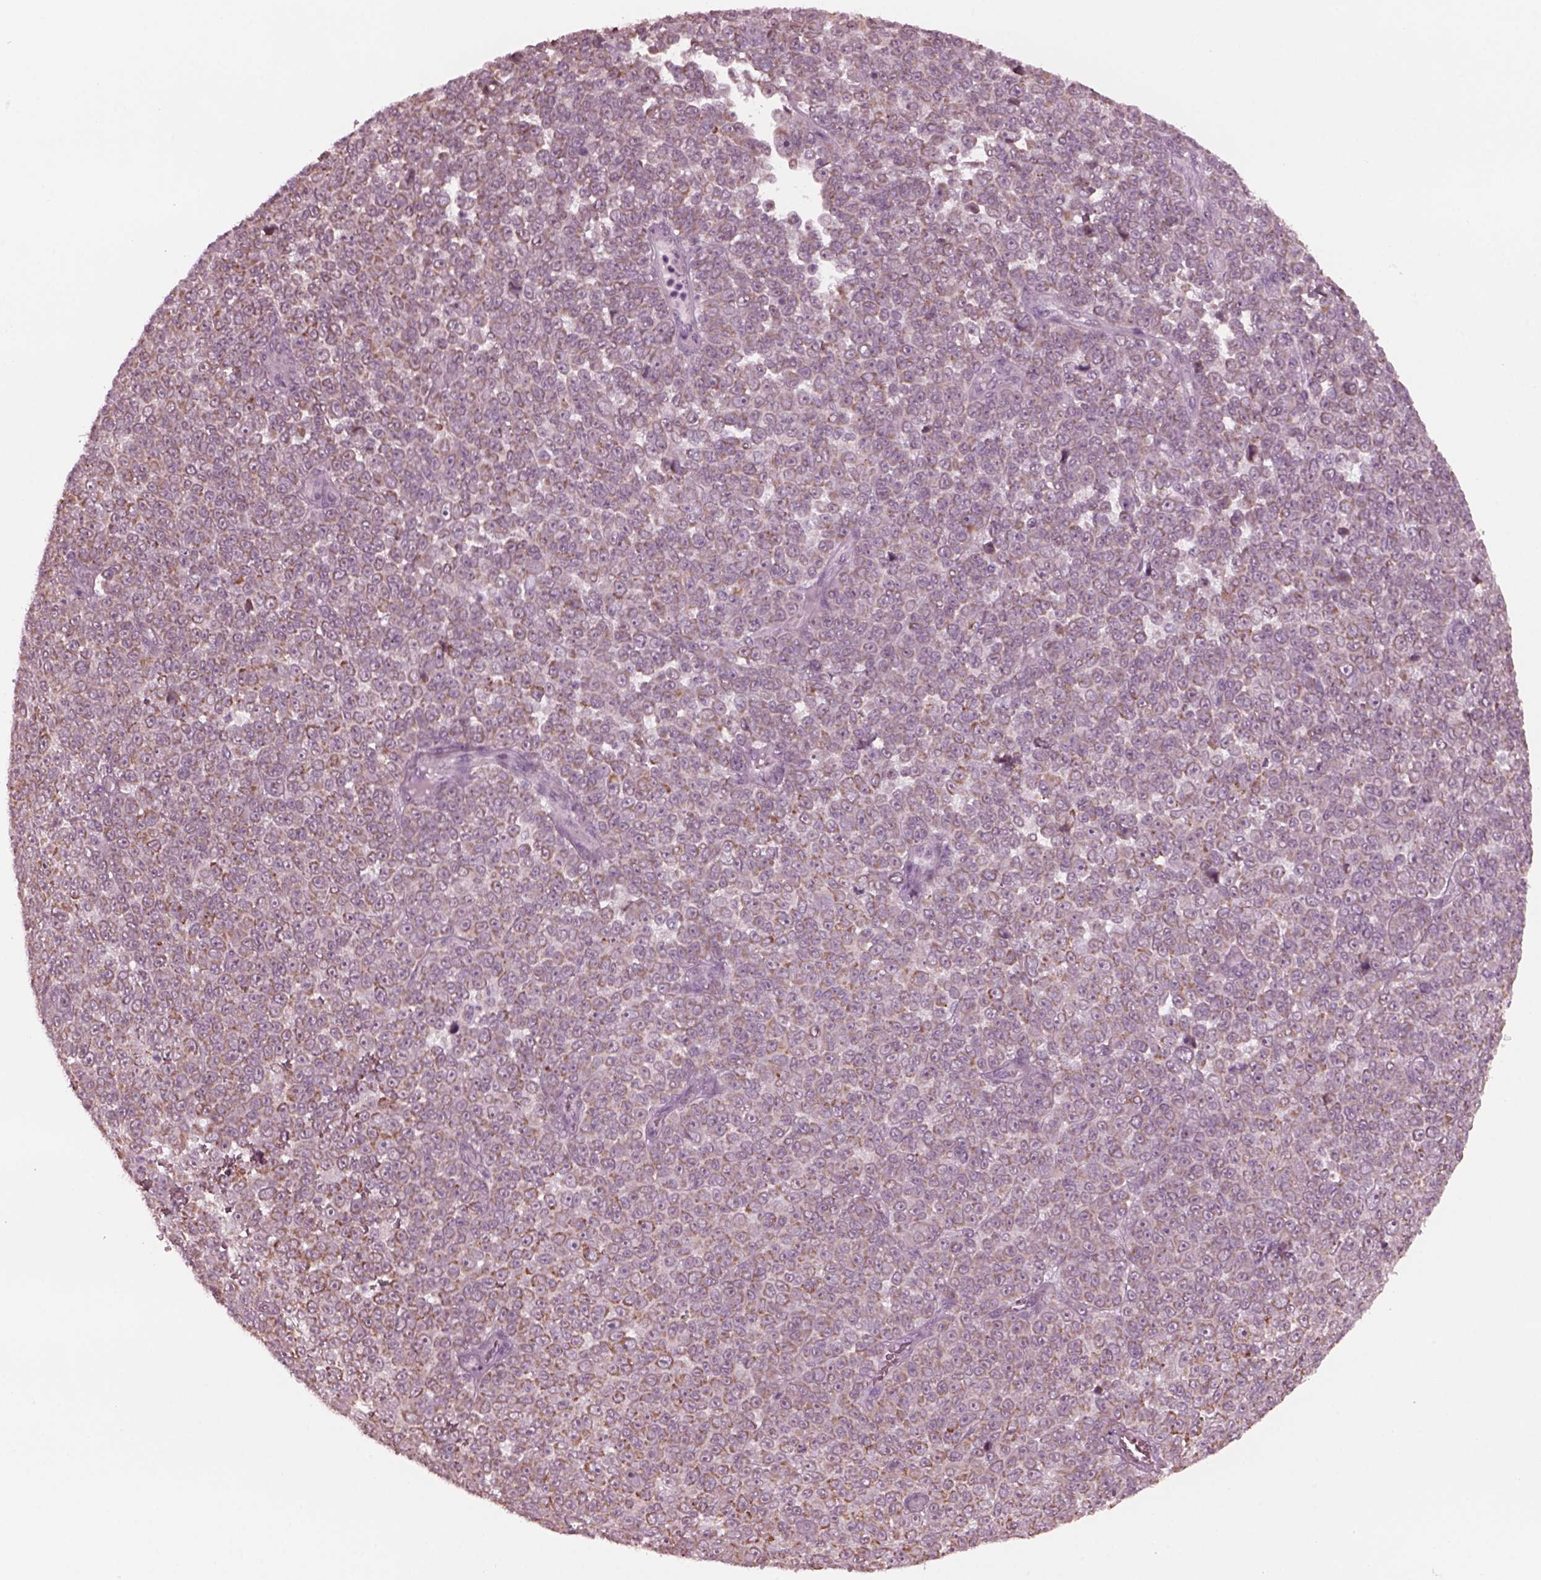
{"staining": {"intensity": "moderate", "quantity": "<25%", "location": "cytoplasmic/membranous"}, "tissue": "melanoma", "cell_type": "Tumor cells", "image_type": "cancer", "snomed": [{"axis": "morphology", "description": "Malignant melanoma, NOS"}, {"axis": "topography", "description": "Skin"}], "caption": "A brown stain shows moderate cytoplasmic/membranous staining of a protein in malignant melanoma tumor cells.", "gene": "CELSR3", "patient": {"sex": "female", "age": 95}}